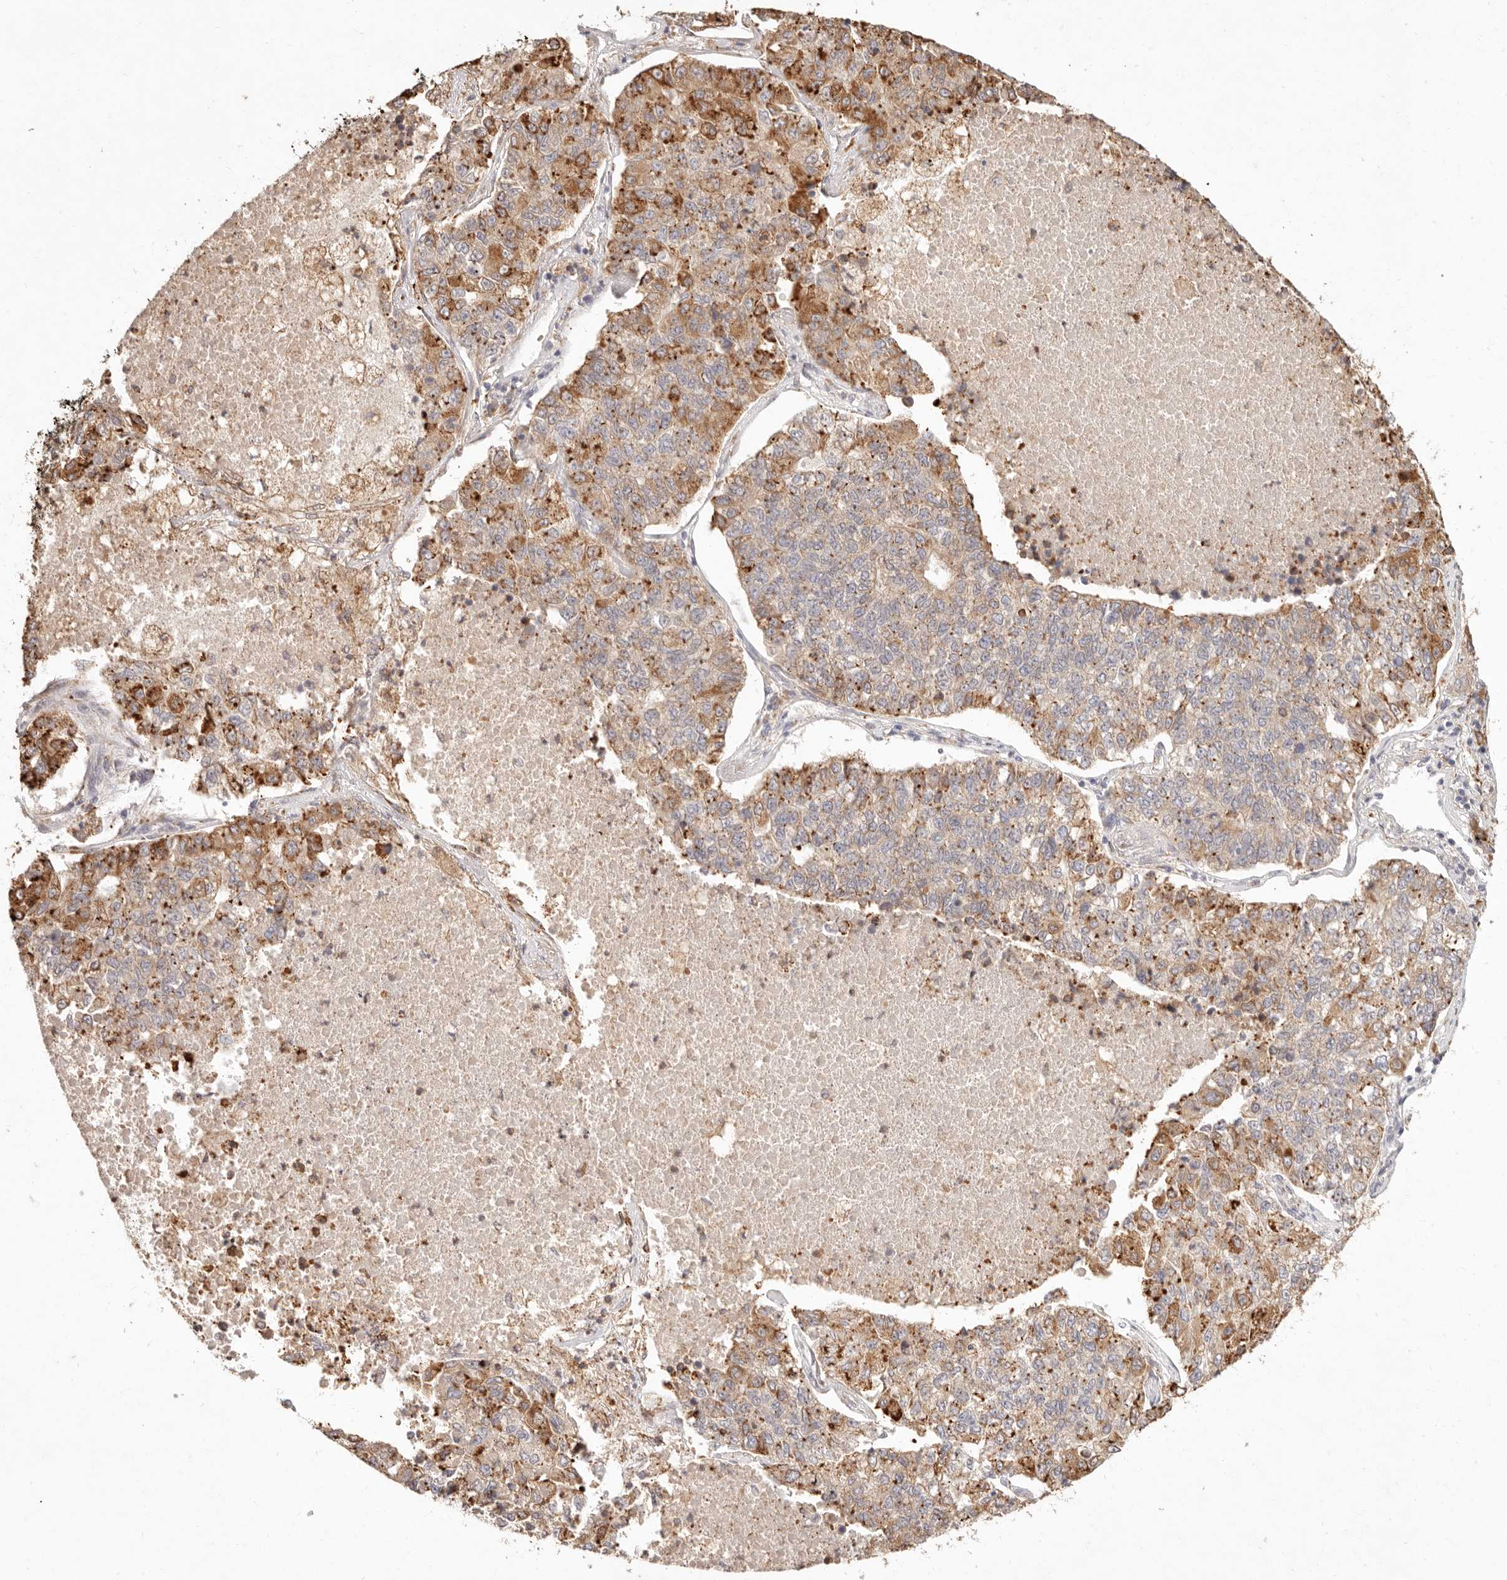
{"staining": {"intensity": "moderate", "quantity": "25%-75%", "location": "cytoplasmic/membranous"}, "tissue": "lung cancer", "cell_type": "Tumor cells", "image_type": "cancer", "snomed": [{"axis": "morphology", "description": "Adenocarcinoma, NOS"}, {"axis": "topography", "description": "Lung"}], "caption": "This photomicrograph reveals lung cancer stained with immunohistochemistry to label a protein in brown. The cytoplasmic/membranous of tumor cells show moderate positivity for the protein. Nuclei are counter-stained blue.", "gene": "C1orf127", "patient": {"sex": "male", "age": 49}}